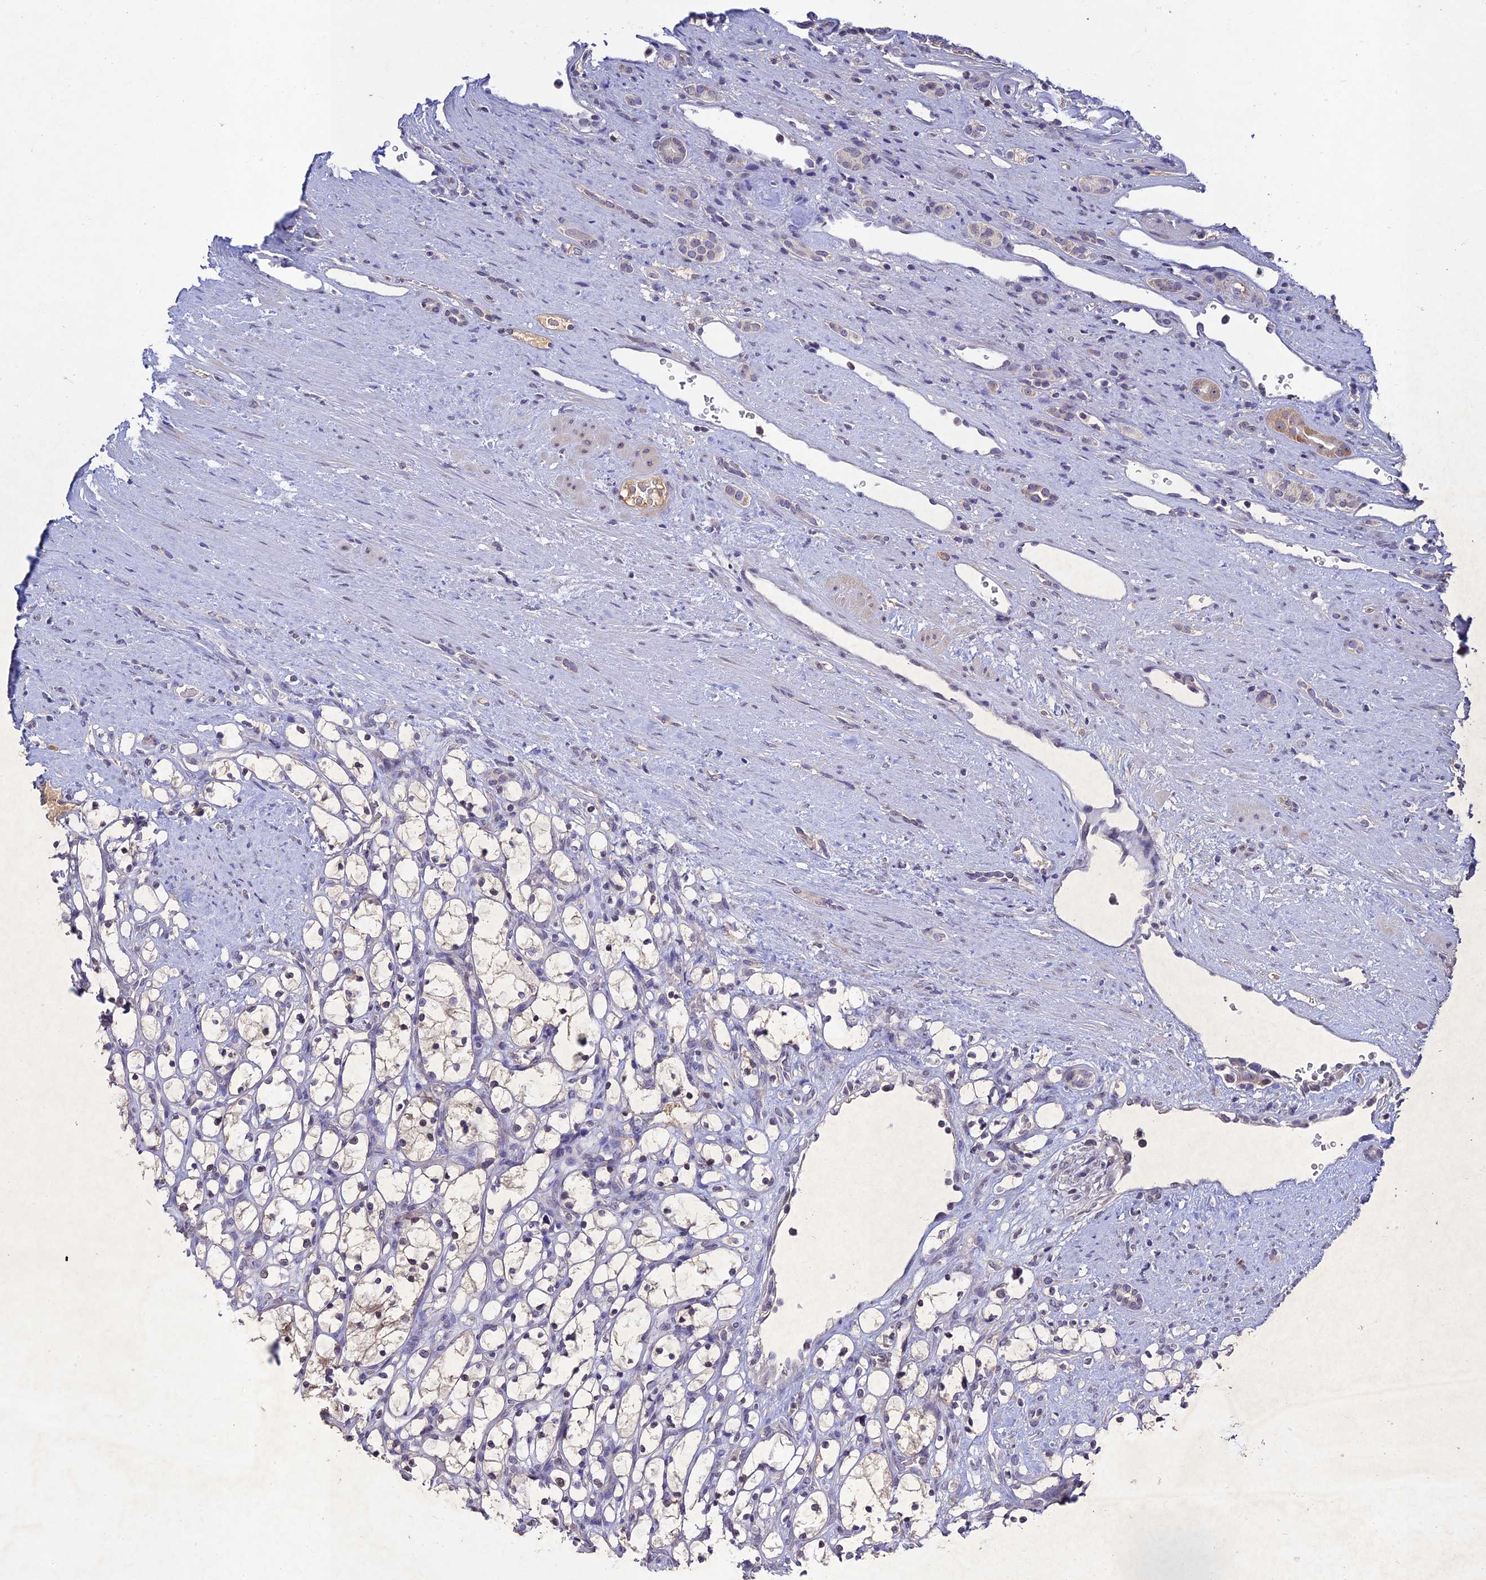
{"staining": {"intensity": "negative", "quantity": "none", "location": "none"}, "tissue": "renal cancer", "cell_type": "Tumor cells", "image_type": "cancer", "snomed": [{"axis": "morphology", "description": "Adenocarcinoma, NOS"}, {"axis": "topography", "description": "Kidney"}], "caption": "This micrograph is of renal cancer stained with immunohistochemistry to label a protein in brown with the nuclei are counter-stained blue. There is no positivity in tumor cells.", "gene": "CHST5", "patient": {"sex": "female", "age": 69}}